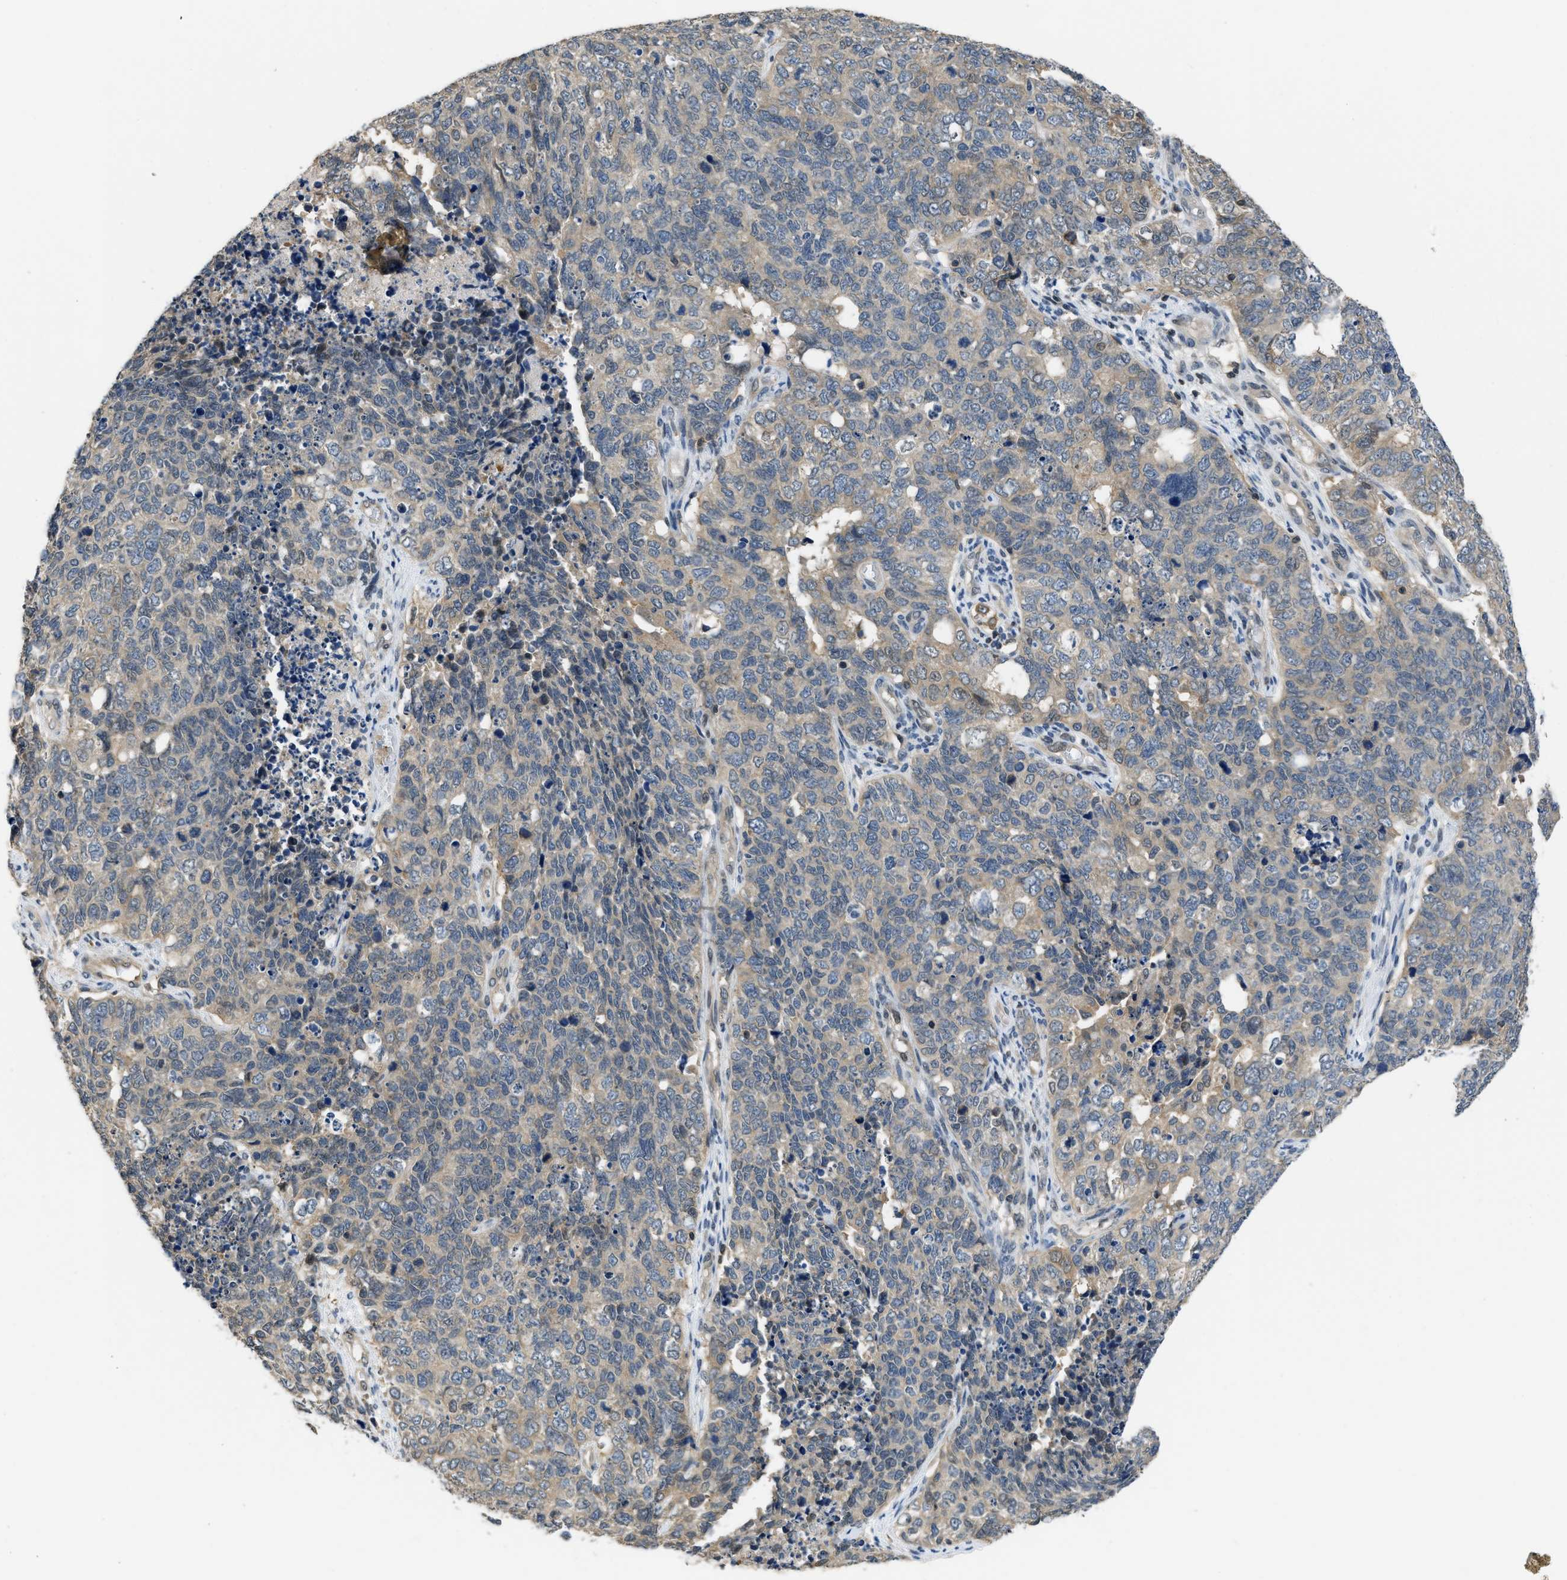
{"staining": {"intensity": "weak", "quantity": "25%-75%", "location": "cytoplasmic/membranous"}, "tissue": "cervical cancer", "cell_type": "Tumor cells", "image_type": "cancer", "snomed": [{"axis": "morphology", "description": "Squamous cell carcinoma, NOS"}, {"axis": "topography", "description": "Cervix"}], "caption": "IHC of human cervical squamous cell carcinoma demonstrates low levels of weak cytoplasmic/membranous expression in about 25%-75% of tumor cells.", "gene": "TES", "patient": {"sex": "female", "age": 63}}